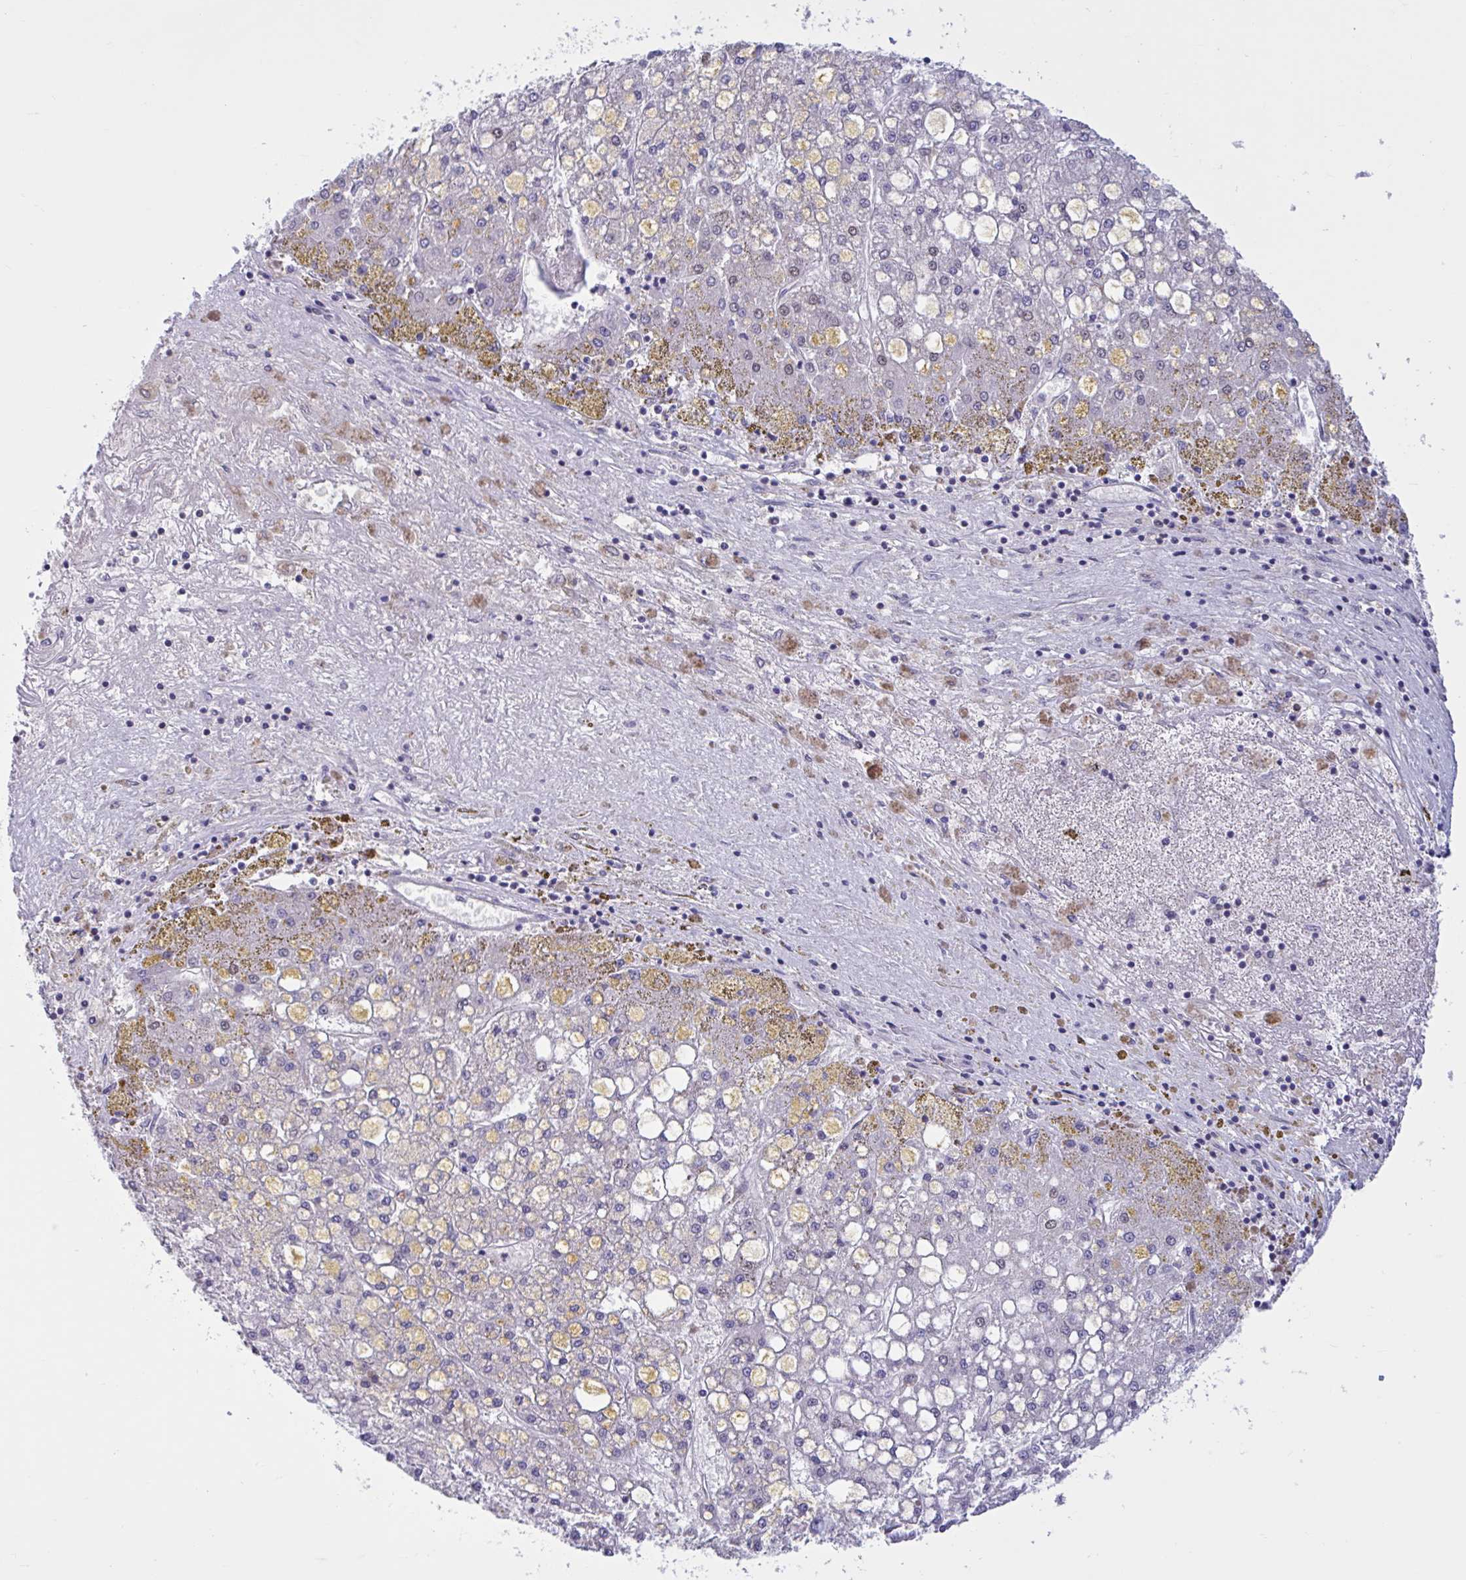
{"staining": {"intensity": "negative", "quantity": "none", "location": "none"}, "tissue": "liver cancer", "cell_type": "Tumor cells", "image_type": "cancer", "snomed": [{"axis": "morphology", "description": "Carcinoma, Hepatocellular, NOS"}, {"axis": "topography", "description": "Liver"}], "caption": "This micrograph is of liver cancer stained with immunohistochemistry (IHC) to label a protein in brown with the nuclei are counter-stained blue. There is no staining in tumor cells.", "gene": "RBL1", "patient": {"sex": "male", "age": 67}}